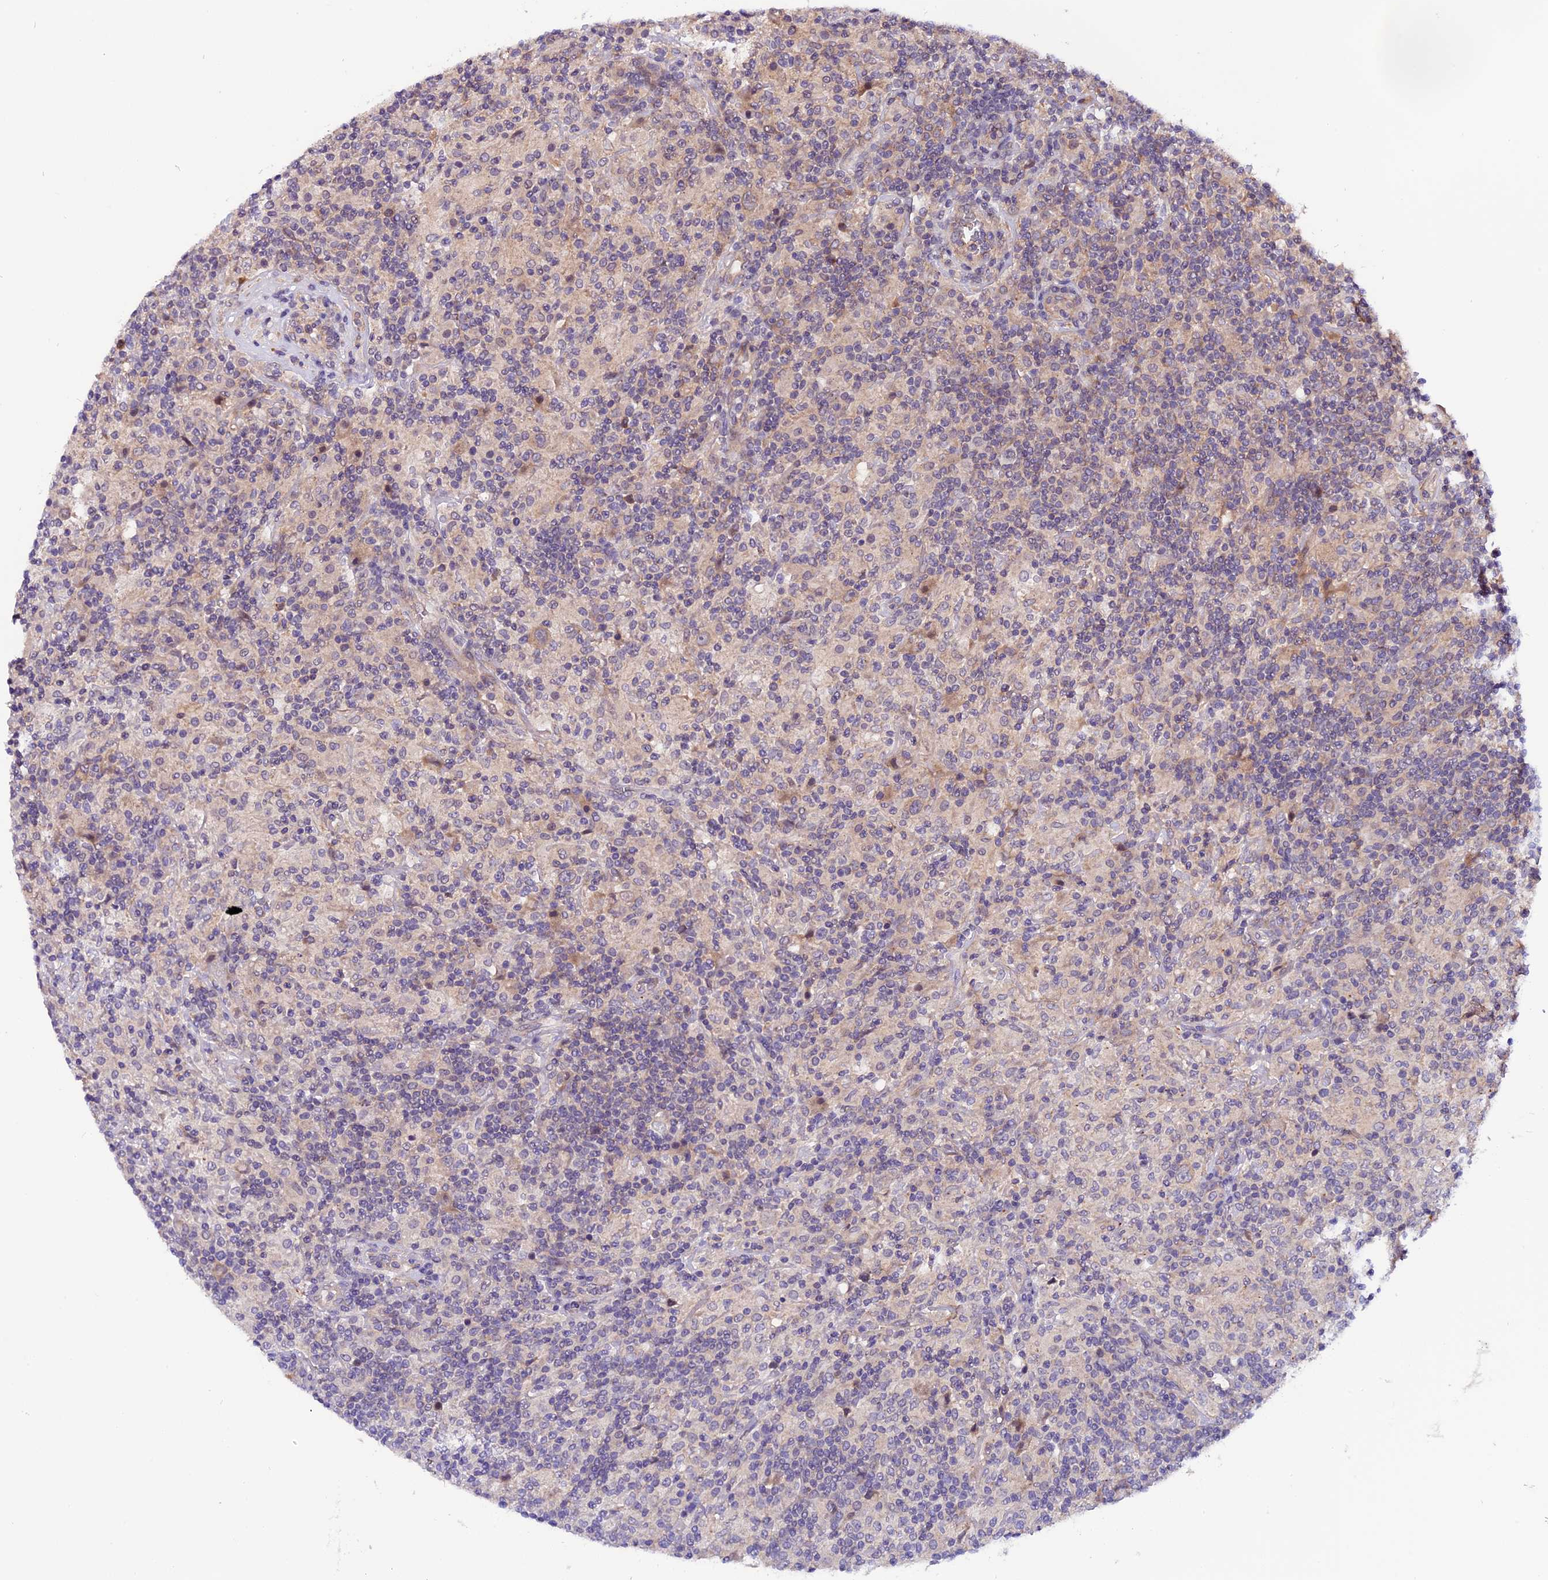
{"staining": {"intensity": "weak", "quantity": "25%-75%", "location": "cytoplasmic/membranous"}, "tissue": "lymphoma", "cell_type": "Tumor cells", "image_type": "cancer", "snomed": [{"axis": "morphology", "description": "Hodgkin's disease, NOS"}, {"axis": "topography", "description": "Lymph node"}], "caption": "IHC of lymphoma shows low levels of weak cytoplasmic/membranous positivity in about 25%-75% of tumor cells.", "gene": "RINL", "patient": {"sex": "male", "age": 70}}